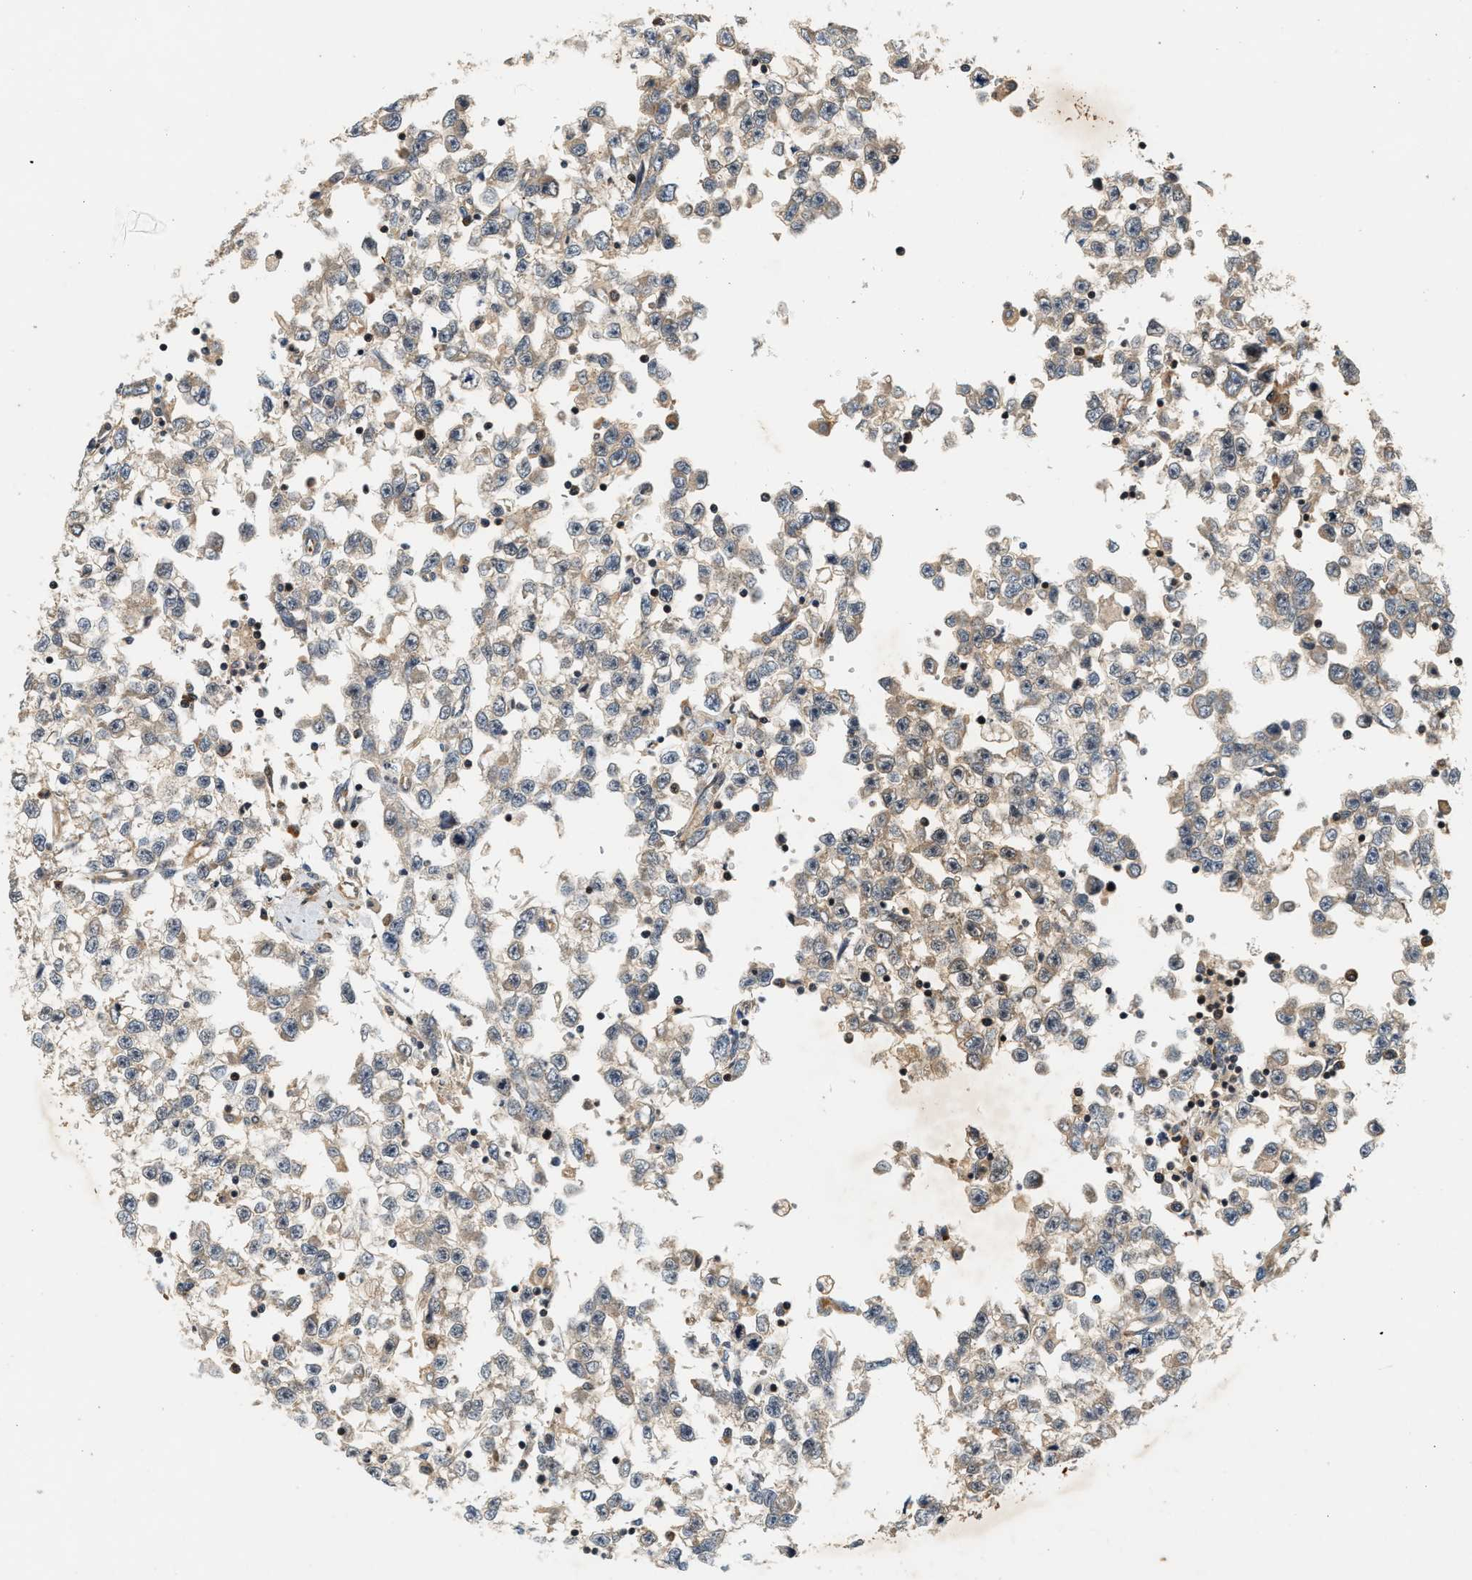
{"staining": {"intensity": "weak", "quantity": "25%-75%", "location": "cytoplasmic/membranous"}, "tissue": "testis cancer", "cell_type": "Tumor cells", "image_type": "cancer", "snomed": [{"axis": "morphology", "description": "Seminoma, NOS"}, {"axis": "morphology", "description": "Carcinoma, Embryonal, NOS"}, {"axis": "topography", "description": "Testis"}], "caption": "DAB (3,3'-diaminobenzidine) immunohistochemical staining of embryonal carcinoma (testis) shows weak cytoplasmic/membranous protein staining in about 25%-75% of tumor cells.", "gene": "SAMD9", "patient": {"sex": "male", "age": 51}}